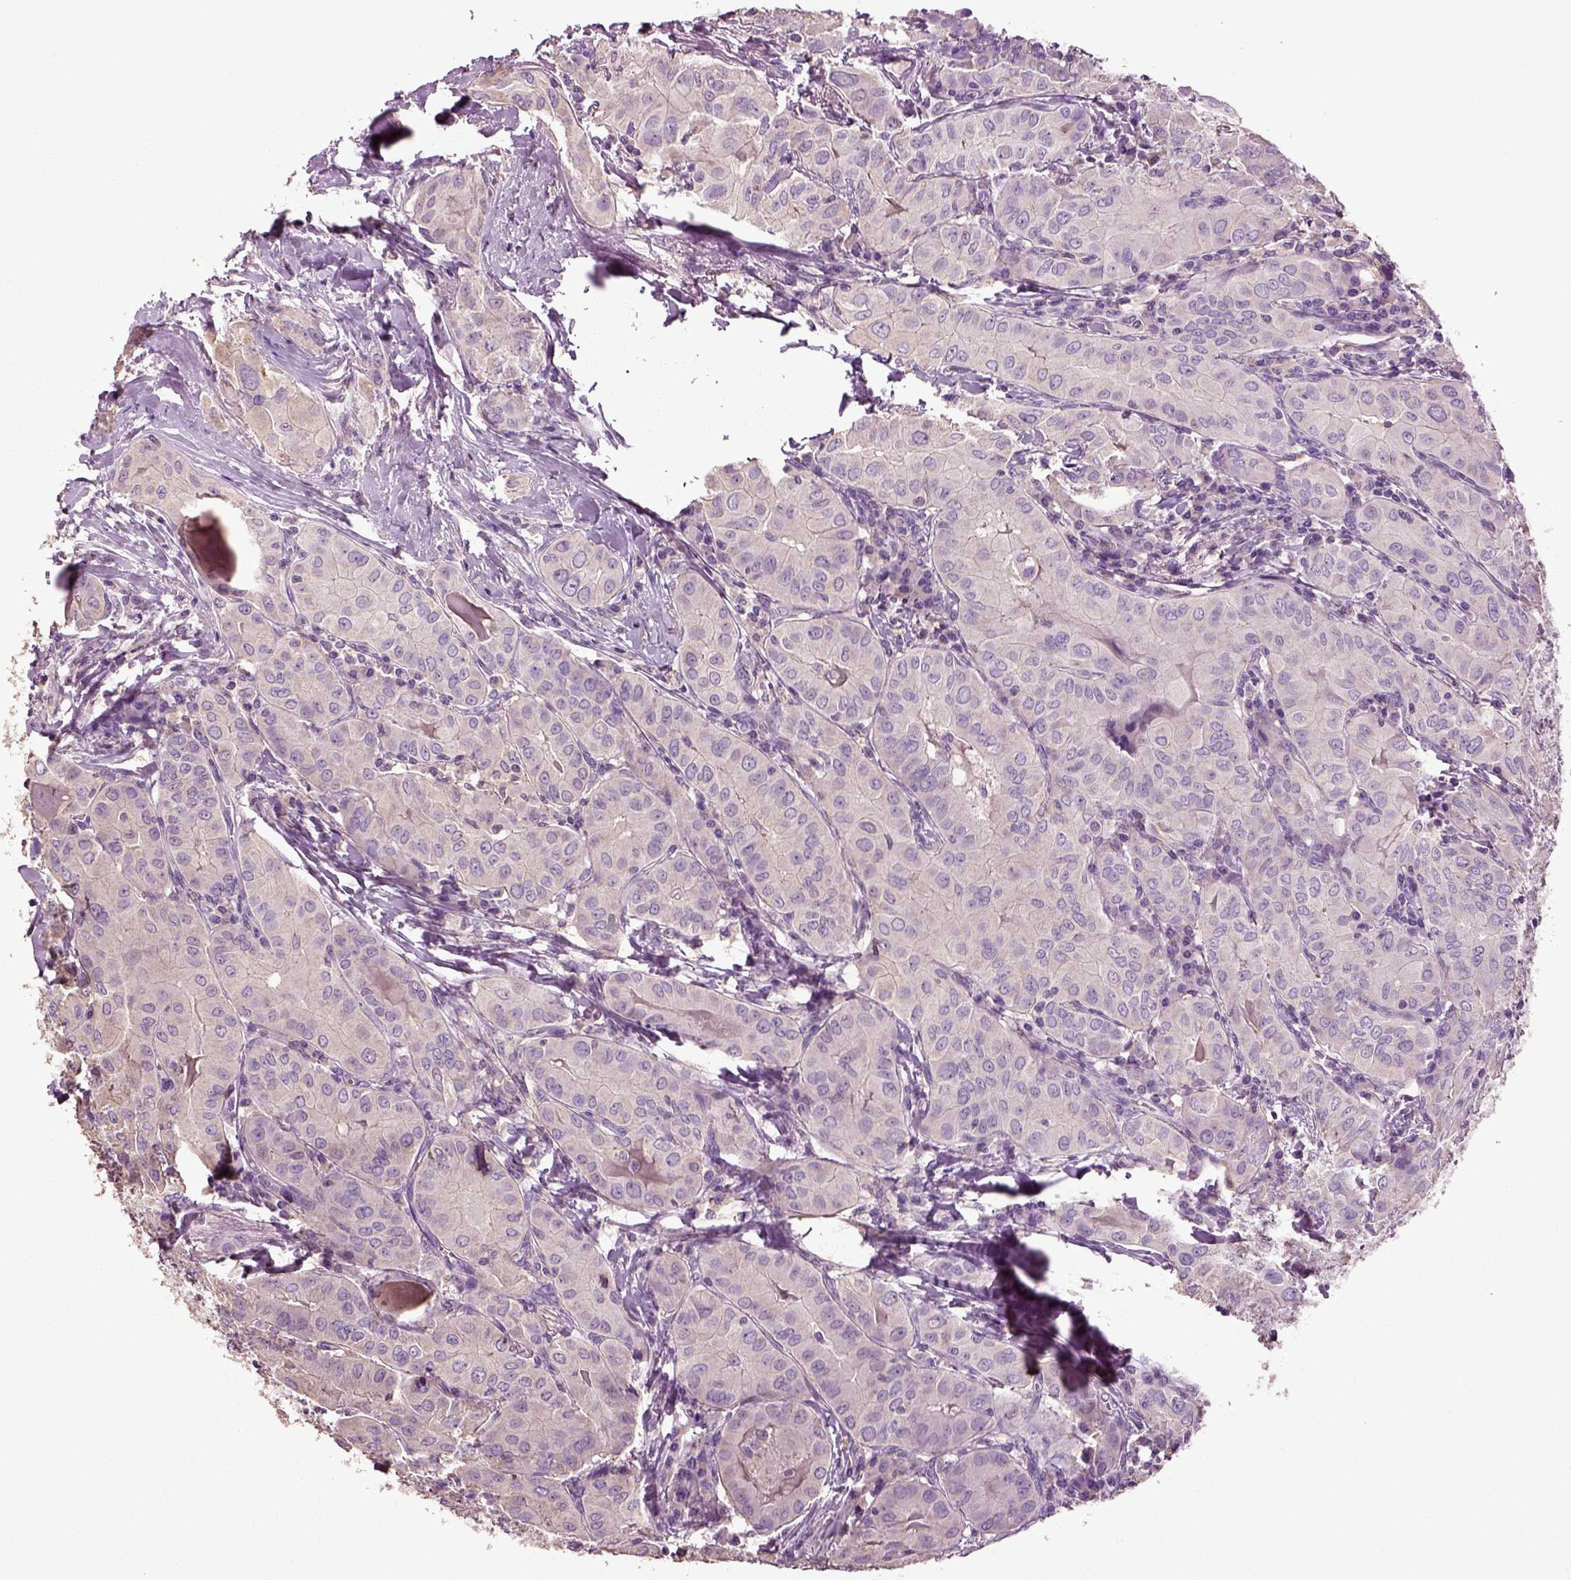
{"staining": {"intensity": "negative", "quantity": "none", "location": "none"}, "tissue": "thyroid cancer", "cell_type": "Tumor cells", "image_type": "cancer", "snomed": [{"axis": "morphology", "description": "Papillary adenocarcinoma, NOS"}, {"axis": "topography", "description": "Thyroid gland"}], "caption": "The histopathology image reveals no staining of tumor cells in thyroid cancer.", "gene": "DEFB118", "patient": {"sex": "female", "age": 37}}